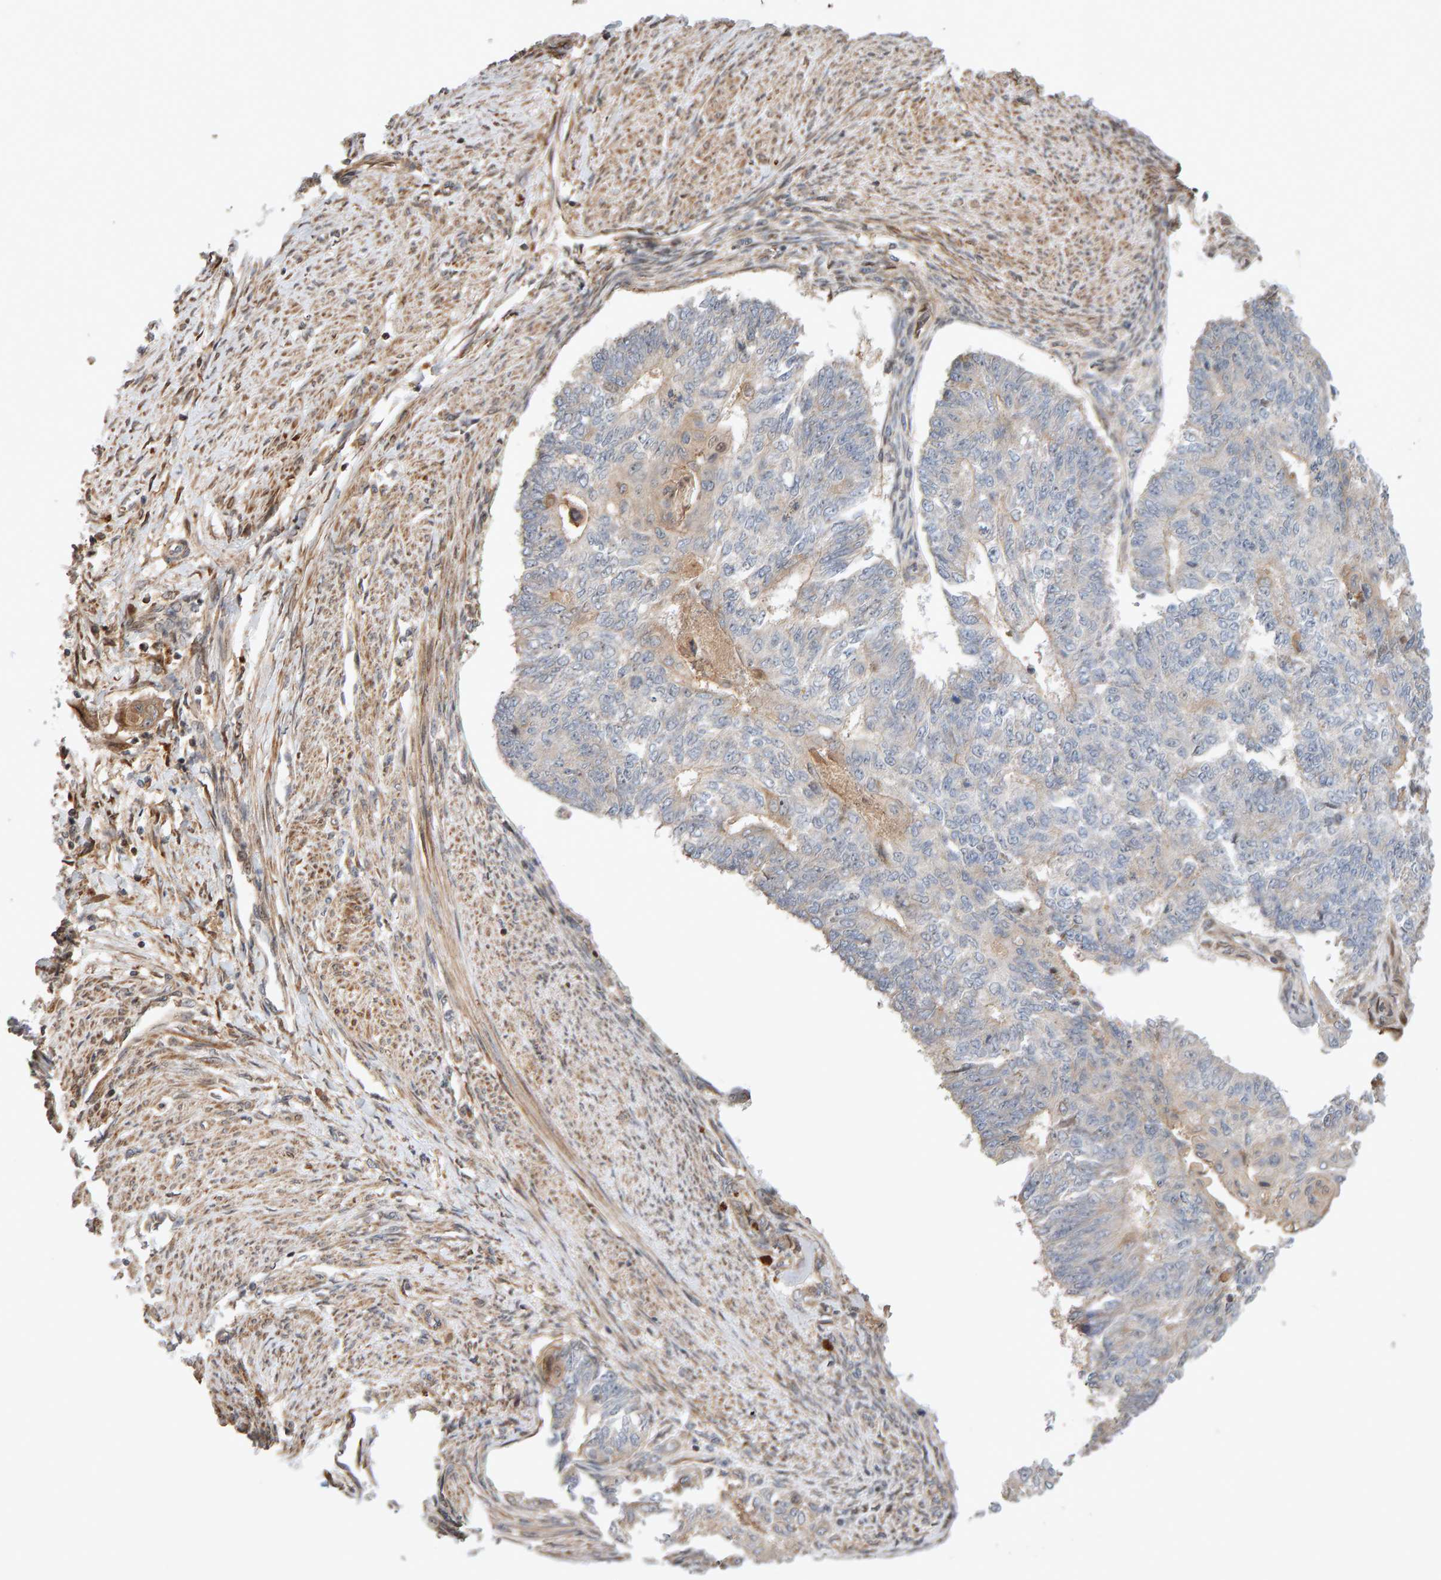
{"staining": {"intensity": "weak", "quantity": "<25%", "location": "cytoplasmic/membranous"}, "tissue": "endometrial cancer", "cell_type": "Tumor cells", "image_type": "cancer", "snomed": [{"axis": "morphology", "description": "Adenocarcinoma, NOS"}, {"axis": "topography", "description": "Endometrium"}], "caption": "Endometrial cancer stained for a protein using immunohistochemistry (IHC) shows no staining tumor cells.", "gene": "LZTS1", "patient": {"sex": "female", "age": 32}}